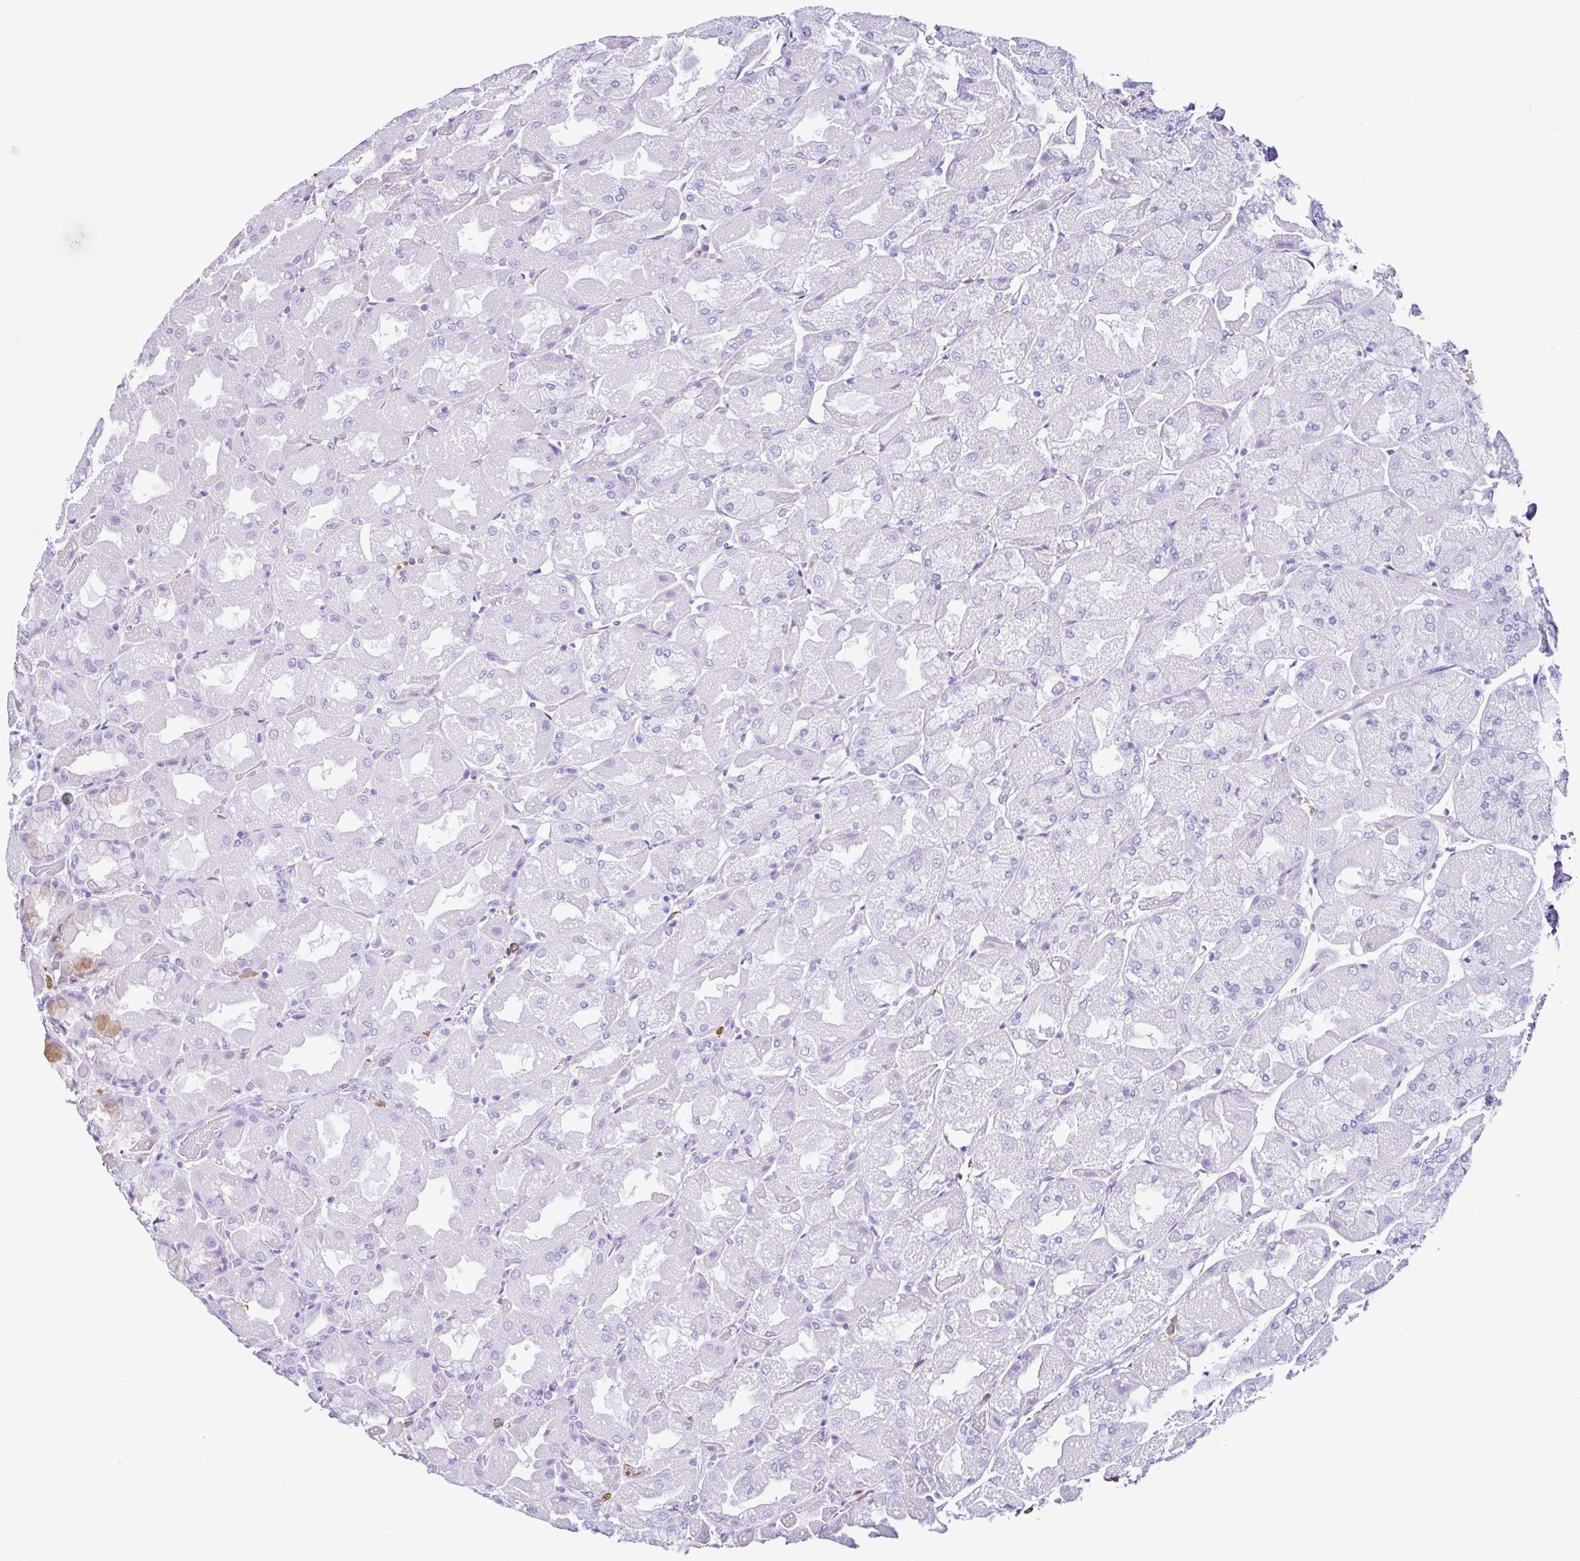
{"staining": {"intensity": "weak", "quantity": "<25%", "location": "cytoplasmic/membranous"}, "tissue": "stomach", "cell_type": "Glandular cells", "image_type": "normal", "snomed": [{"axis": "morphology", "description": "Normal tissue, NOS"}, {"axis": "topography", "description": "Stomach"}], "caption": "Immunohistochemistry (IHC) histopathology image of unremarkable stomach stained for a protein (brown), which displays no staining in glandular cells. The staining is performed using DAB (3,3'-diaminobenzidine) brown chromogen with nuclei counter-stained in using hematoxylin.", "gene": "PIGF", "patient": {"sex": "female", "age": 61}}